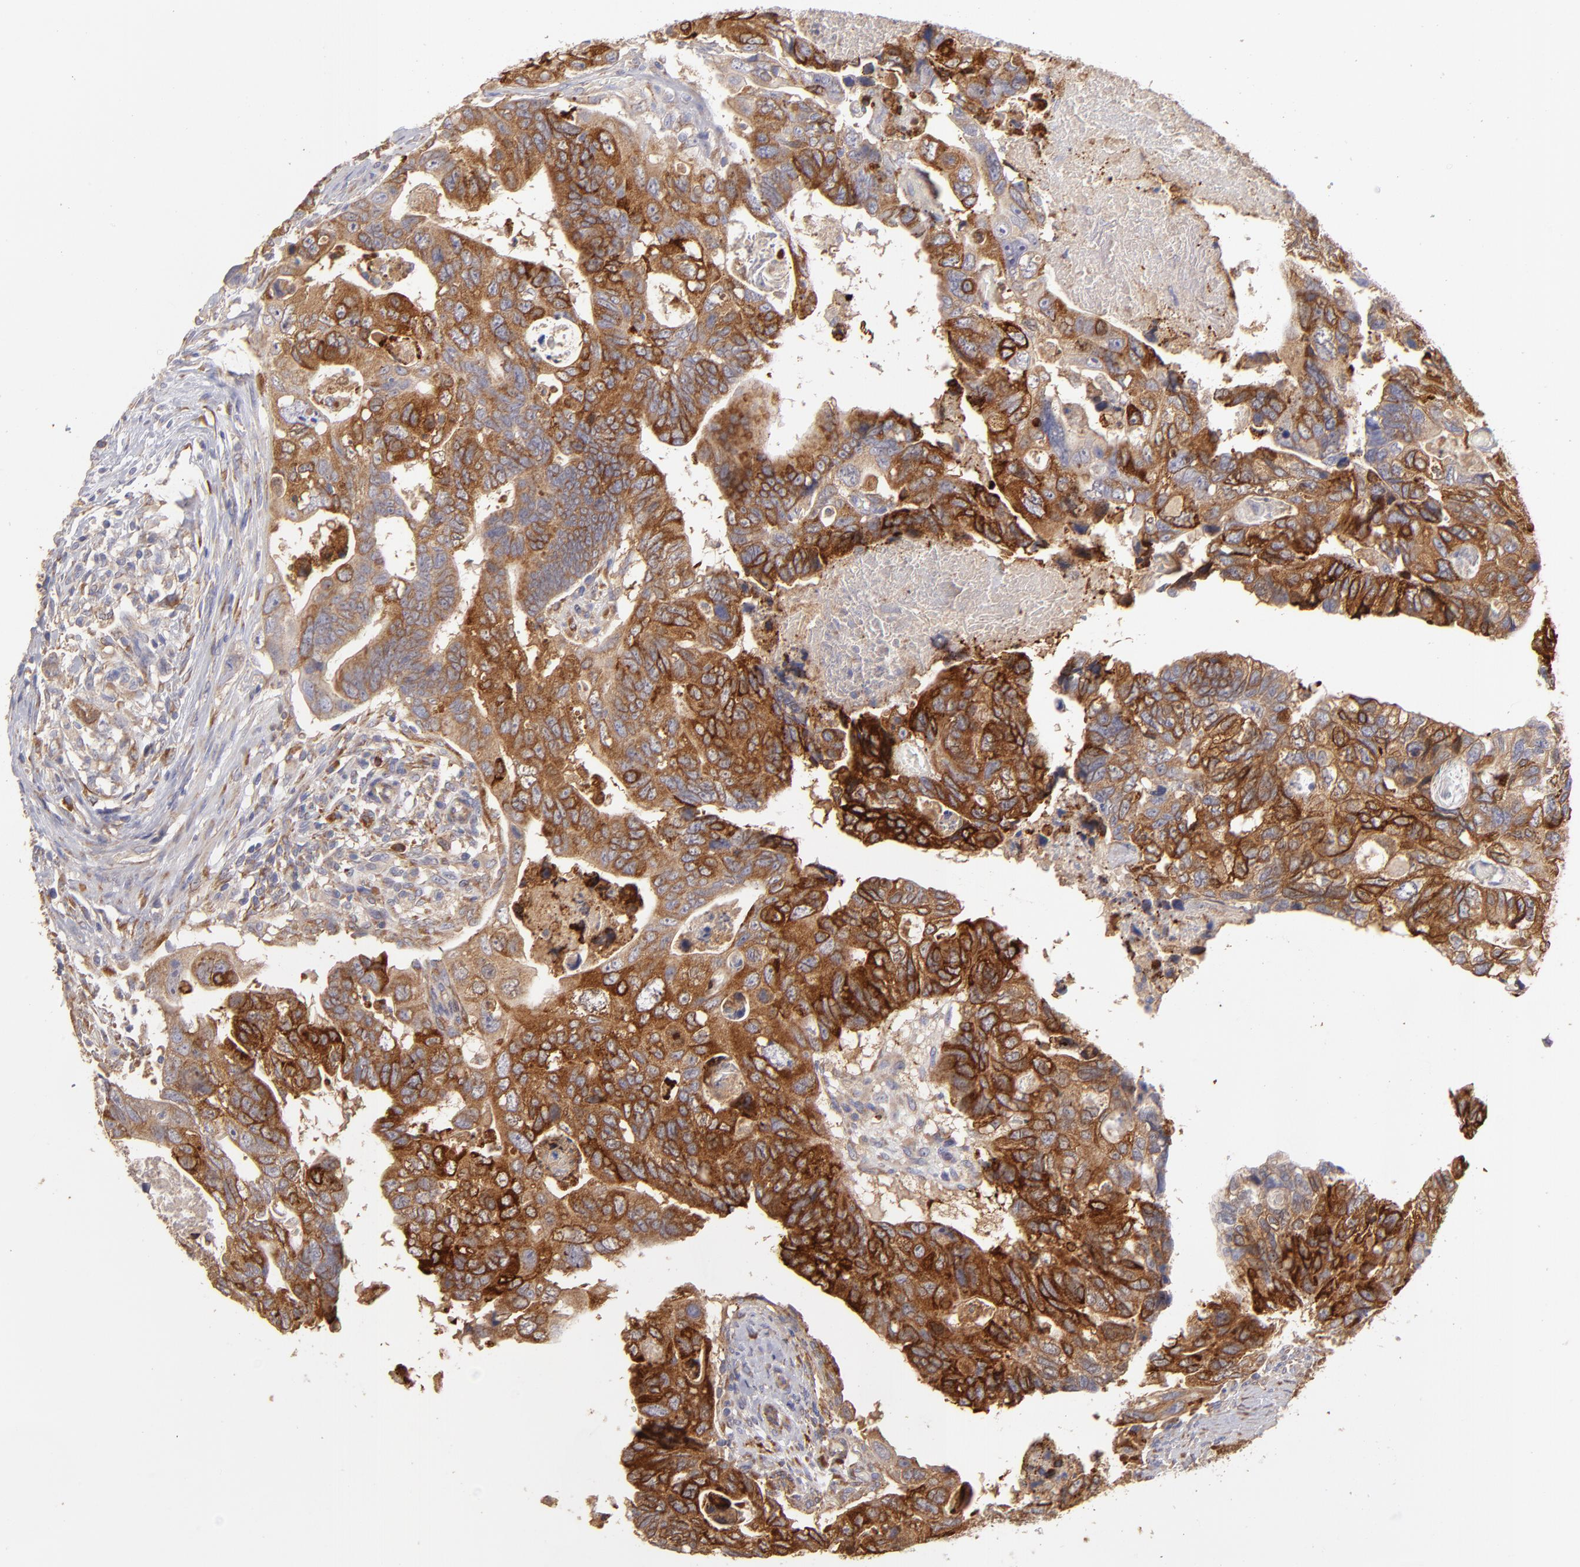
{"staining": {"intensity": "moderate", "quantity": ">75%", "location": "cytoplasmic/membranous"}, "tissue": "colorectal cancer", "cell_type": "Tumor cells", "image_type": "cancer", "snomed": [{"axis": "morphology", "description": "Adenocarcinoma, NOS"}, {"axis": "topography", "description": "Rectum"}], "caption": "An immunohistochemistry (IHC) micrograph of tumor tissue is shown. Protein staining in brown shows moderate cytoplasmic/membranous positivity in adenocarcinoma (colorectal) within tumor cells.", "gene": "ENTPD5", "patient": {"sex": "male", "age": 53}}